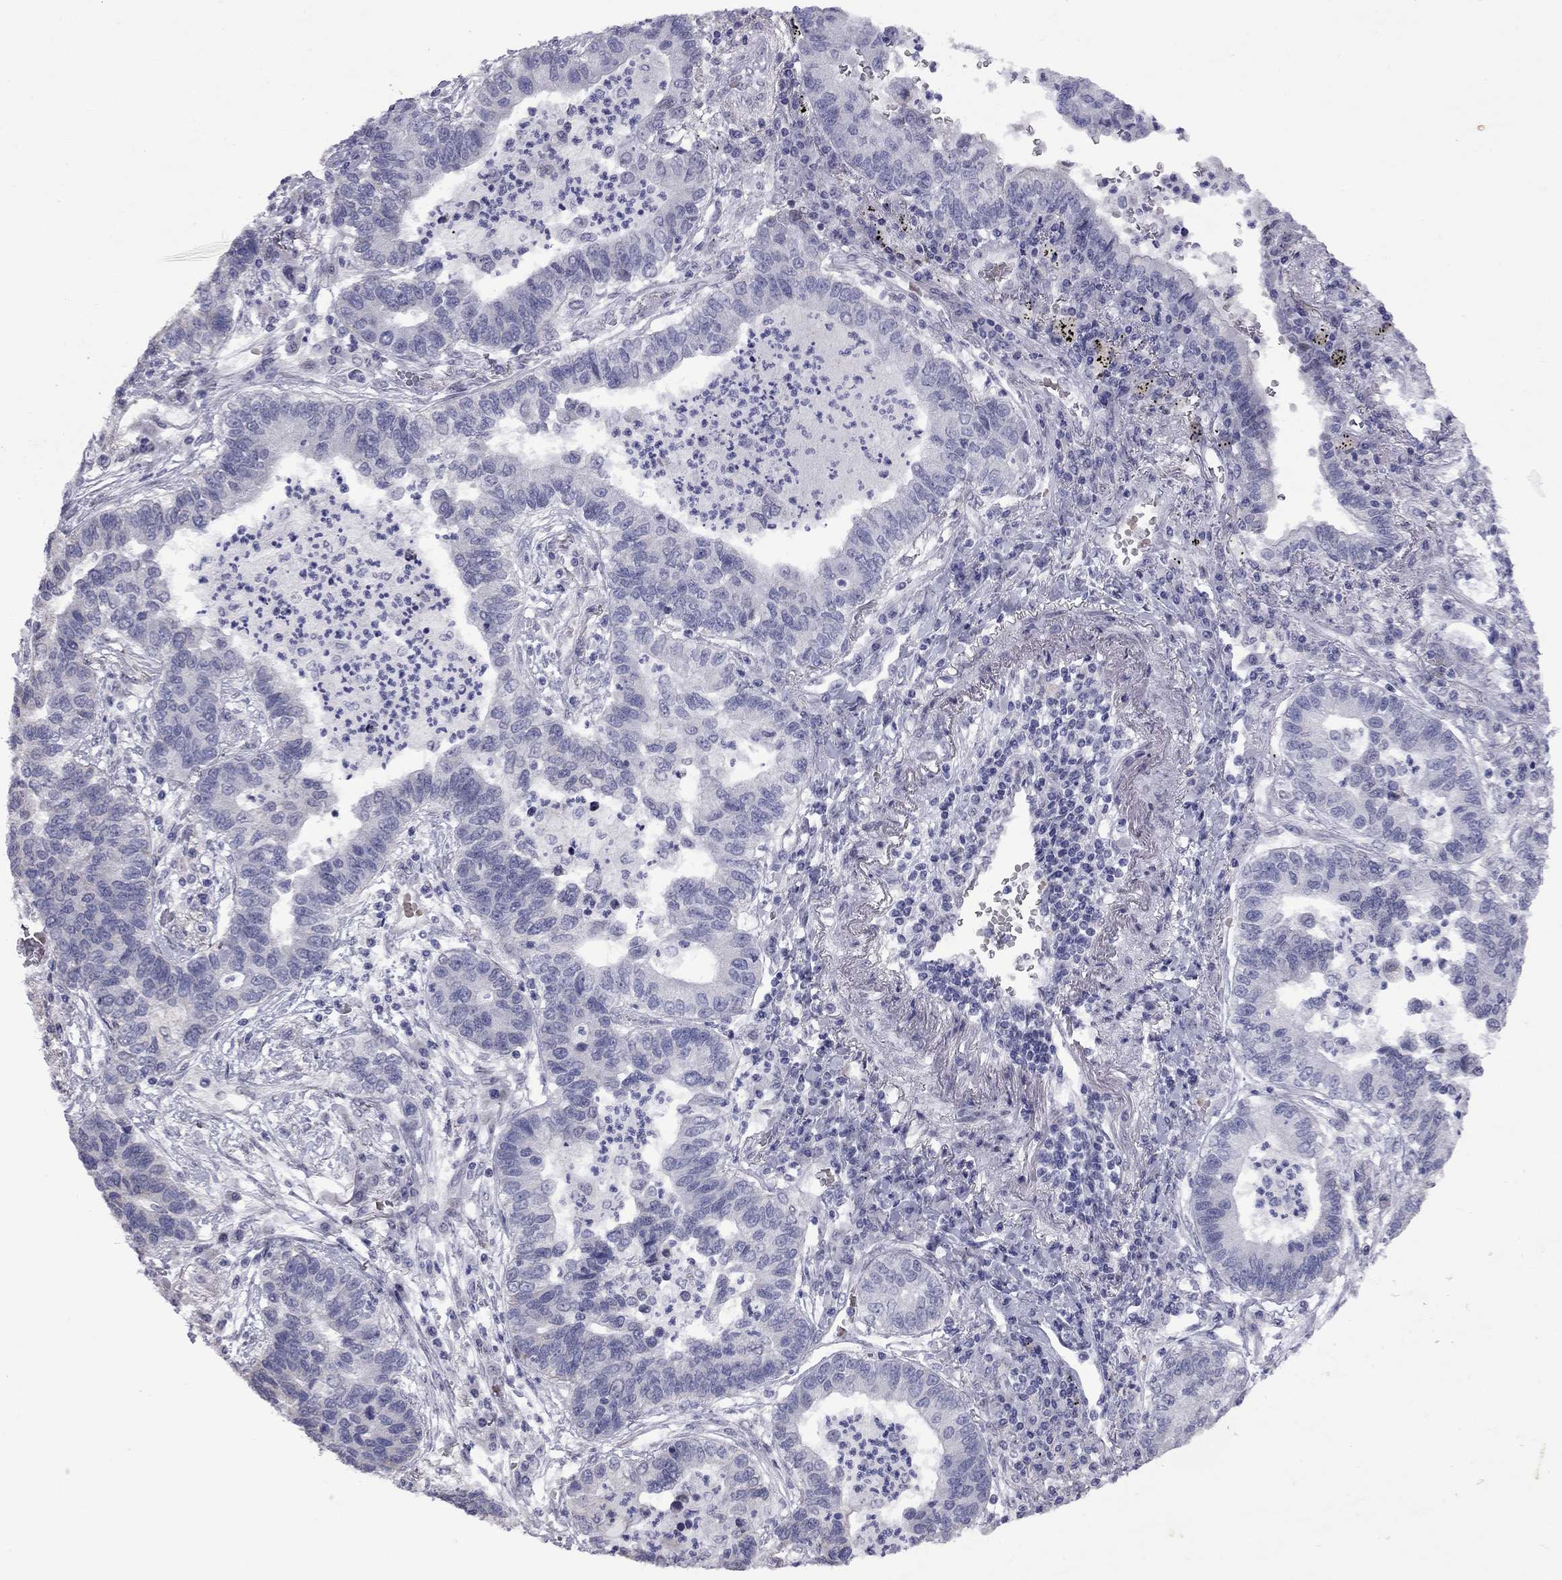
{"staining": {"intensity": "negative", "quantity": "none", "location": "none"}, "tissue": "lung cancer", "cell_type": "Tumor cells", "image_type": "cancer", "snomed": [{"axis": "morphology", "description": "Adenocarcinoma, NOS"}, {"axis": "topography", "description": "Lung"}], "caption": "Adenocarcinoma (lung) stained for a protein using immunohistochemistry (IHC) demonstrates no expression tumor cells.", "gene": "CLTCL1", "patient": {"sex": "female", "age": 57}}